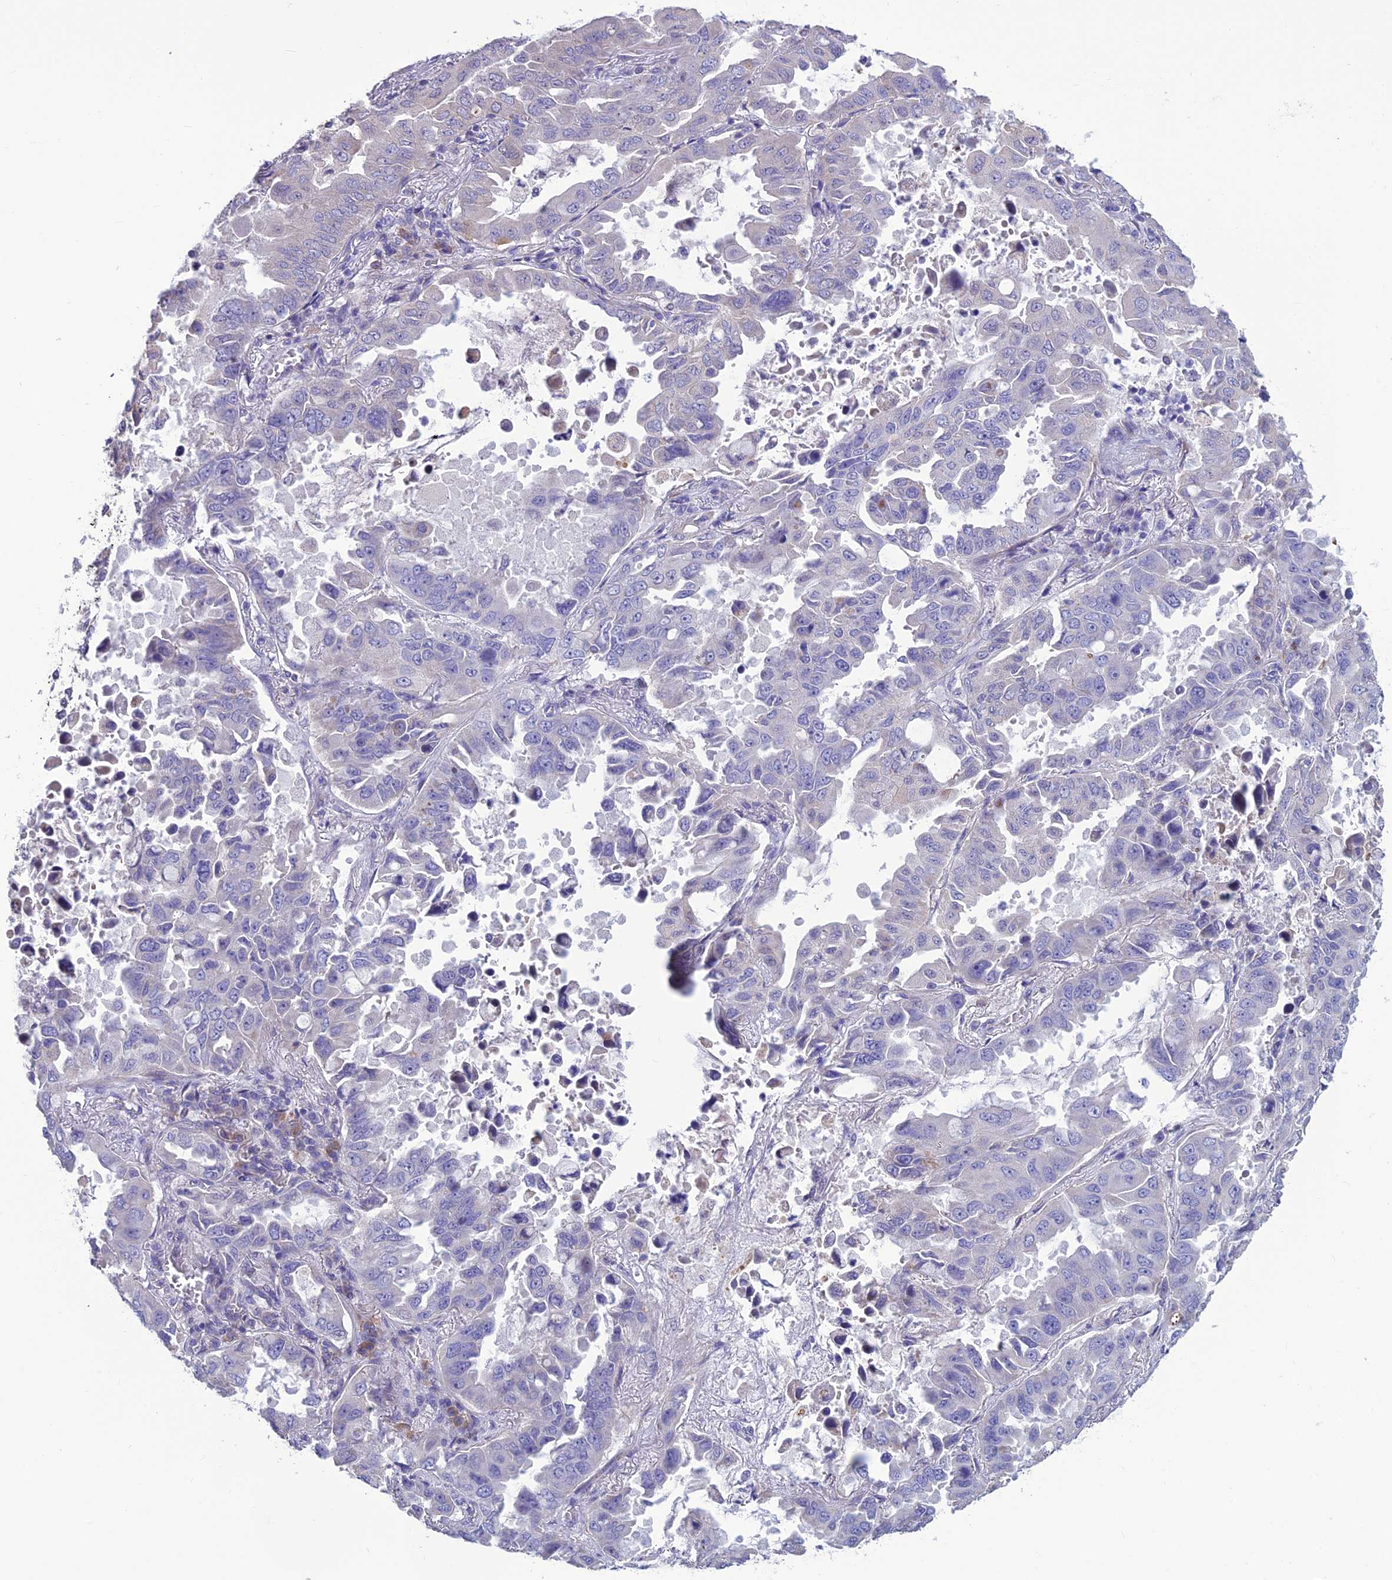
{"staining": {"intensity": "negative", "quantity": "none", "location": "none"}, "tissue": "lung cancer", "cell_type": "Tumor cells", "image_type": "cancer", "snomed": [{"axis": "morphology", "description": "Adenocarcinoma, NOS"}, {"axis": "topography", "description": "Lung"}], "caption": "Tumor cells show no significant protein expression in adenocarcinoma (lung).", "gene": "BHMT2", "patient": {"sex": "male", "age": 64}}